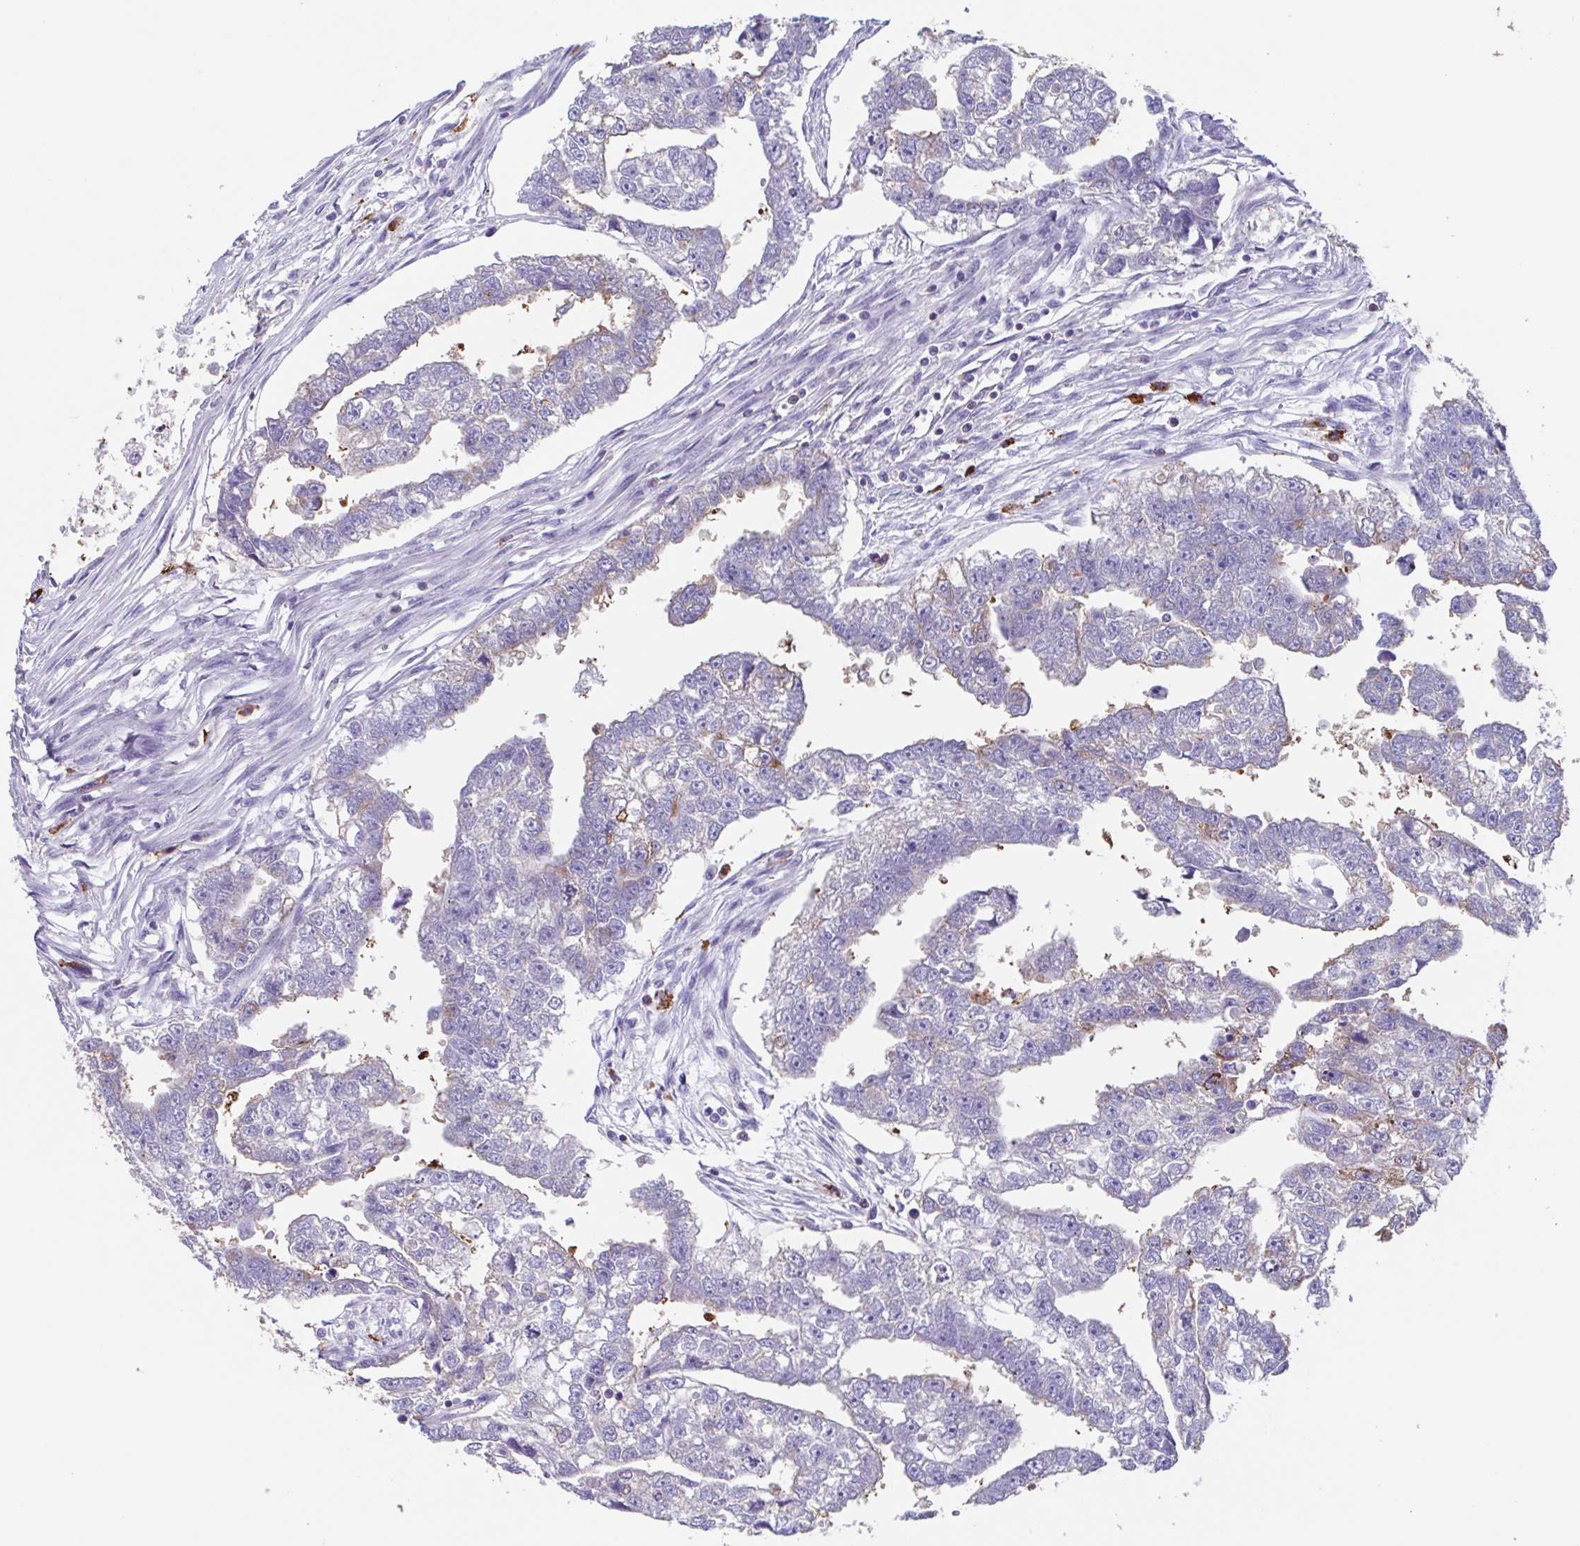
{"staining": {"intensity": "weak", "quantity": "<25%", "location": "cytoplasmic/membranous"}, "tissue": "testis cancer", "cell_type": "Tumor cells", "image_type": "cancer", "snomed": [{"axis": "morphology", "description": "Carcinoma, Embryonal, NOS"}, {"axis": "morphology", "description": "Teratoma, malignant, NOS"}, {"axis": "topography", "description": "Testis"}], "caption": "Immunohistochemistry of testis cancer reveals no staining in tumor cells.", "gene": "TPD52", "patient": {"sex": "male", "age": 44}}